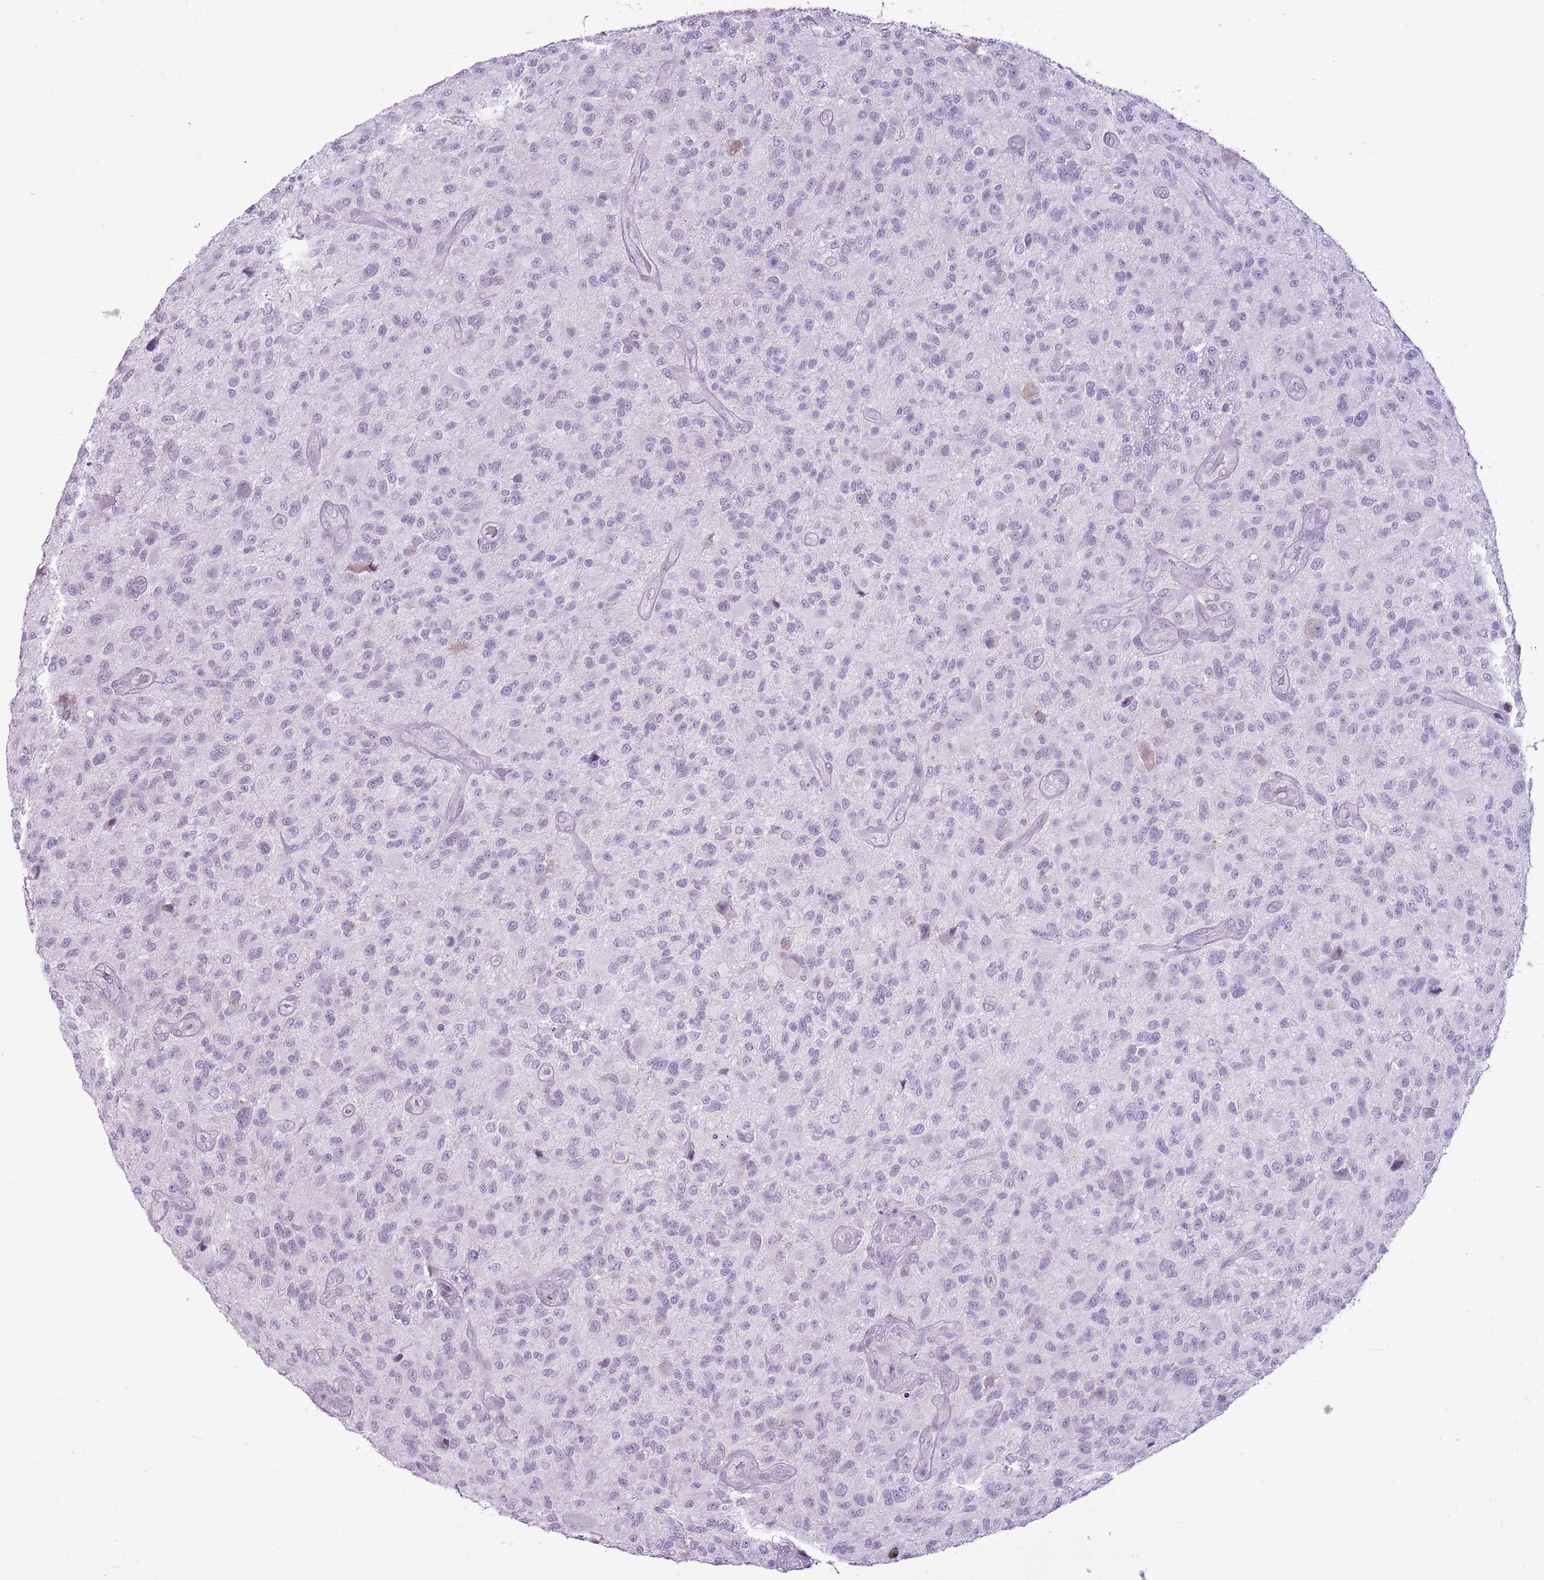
{"staining": {"intensity": "negative", "quantity": "none", "location": "none"}, "tissue": "glioma", "cell_type": "Tumor cells", "image_type": "cancer", "snomed": [{"axis": "morphology", "description": "Glioma, malignant, High grade"}, {"axis": "topography", "description": "Brain"}], "caption": "Tumor cells show no significant staining in glioma.", "gene": "RPL3L", "patient": {"sex": "male", "age": 47}}